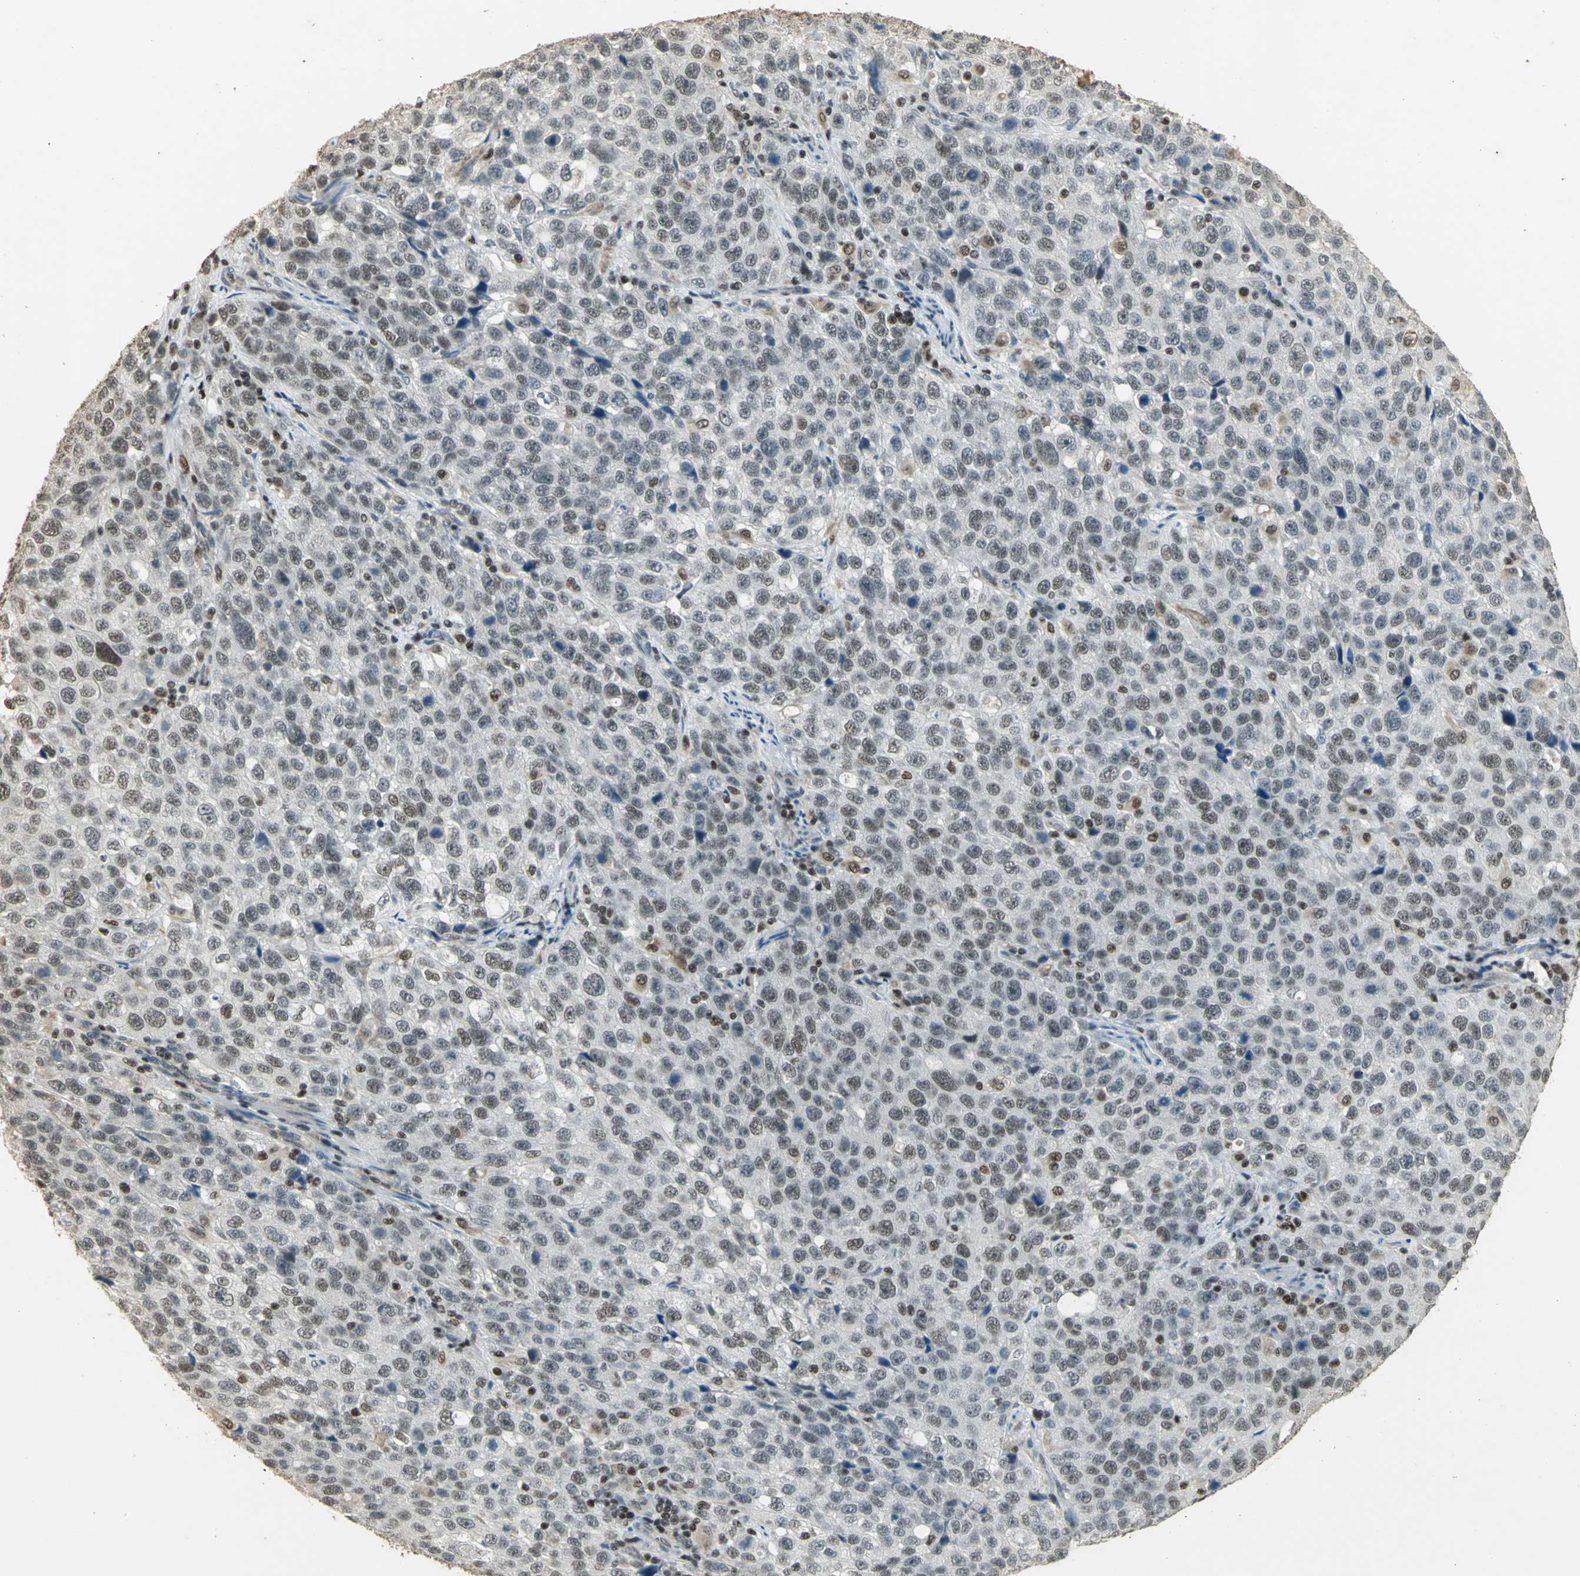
{"staining": {"intensity": "weak", "quantity": "25%-75%", "location": "nuclear"}, "tissue": "stomach cancer", "cell_type": "Tumor cells", "image_type": "cancer", "snomed": [{"axis": "morphology", "description": "Normal tissue, NOS"}, {"axis": "morphology", "description": "Adenocarcinoma, NOS"}, {"axis": "topography", "description": "Stomach"}], "caption": "Immunohistochemistry histopathology image of neoplastic tissue: human stomach adenocarcinoma stained using IHC exhibits low levels of weak protein expression localized specifically in the nuclear of tumor cells, appearing as a nuclear brown color.", "gene": "ELF1", "patient": {"sex": "male", "age": 48}}